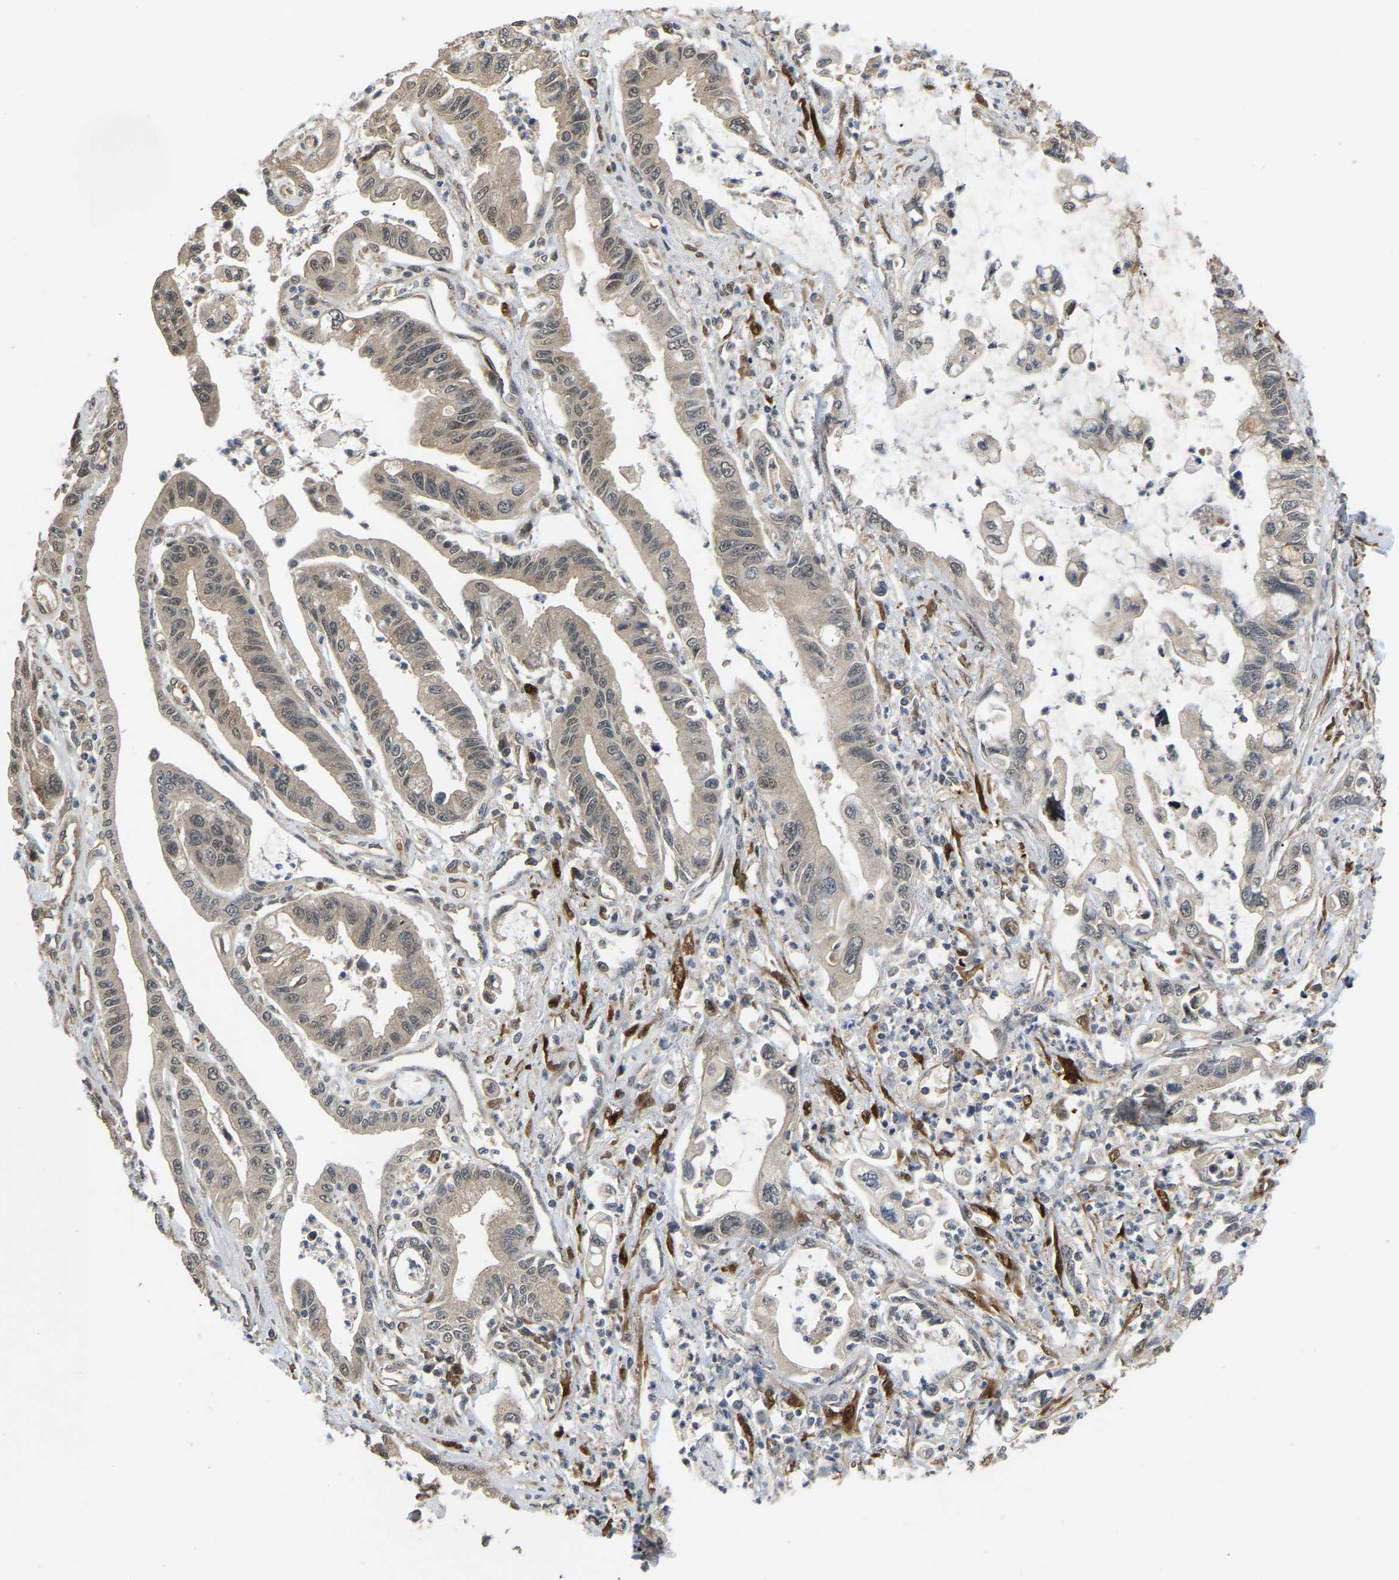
{"staining": {"intensity": "weak", "quantity": ">75%", "location": "cytoplasmic/membranous,nuclear"}, "tissue": "pancreatic cancer", "cell_type": "Tumor cells", "image_type": "cancer", "snomed": [{"axis": "morphology", "description": "Adenocarcinoma, NOS"}, {"axis": "topography", "description": "Pancreas"}], "caption": "Pancreatic cancer stained for a protein (brown) displays weak cytoplasmic/membranous and nuclear positive expression in approximately >75% of tumor cells.", "gene": "LIMK2", "patient": {"sex": "male", "age": 56}}